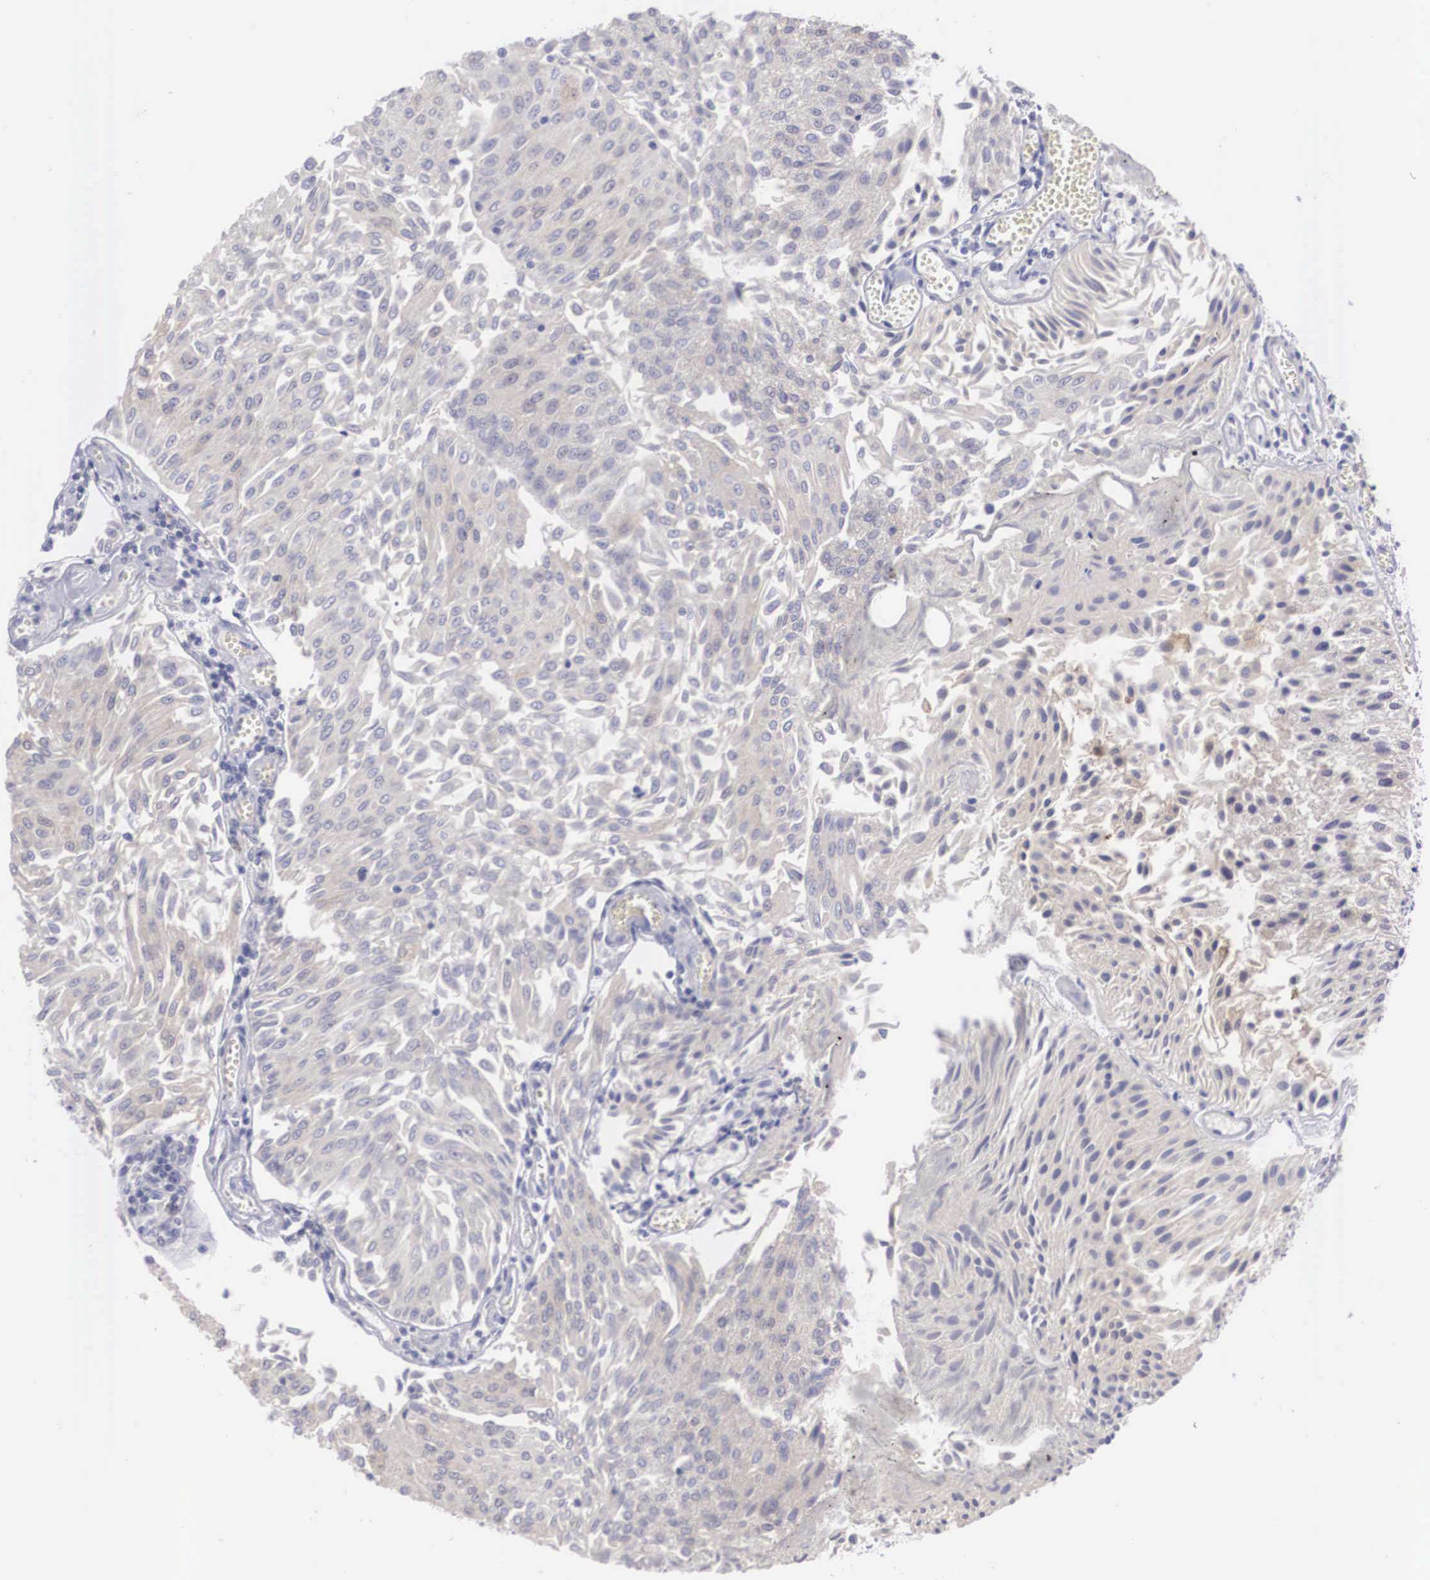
{"staining": {"intensity": "weak", "quantity": ">75%", "location": "cytoplasmic/membranous"}, "tissue": "urothelial cancer", "cell_type": "Tumor cells", "image_type": "cancer", "snomed": [{"axis": "morphology", "description": "Urothelial carcinoma, Low grade"}, {"axis": "topography", "description": "Urinary bladder"}], "caption": "The photomicrograph demonstrates immunohistochemical staining of urothelial cancer. There is weak cytoplasmic/membranous staining is seen in approximately >75% of tumor cells.", "gene": "REPS2", "patient": {"sex": "male", "age": 86}}